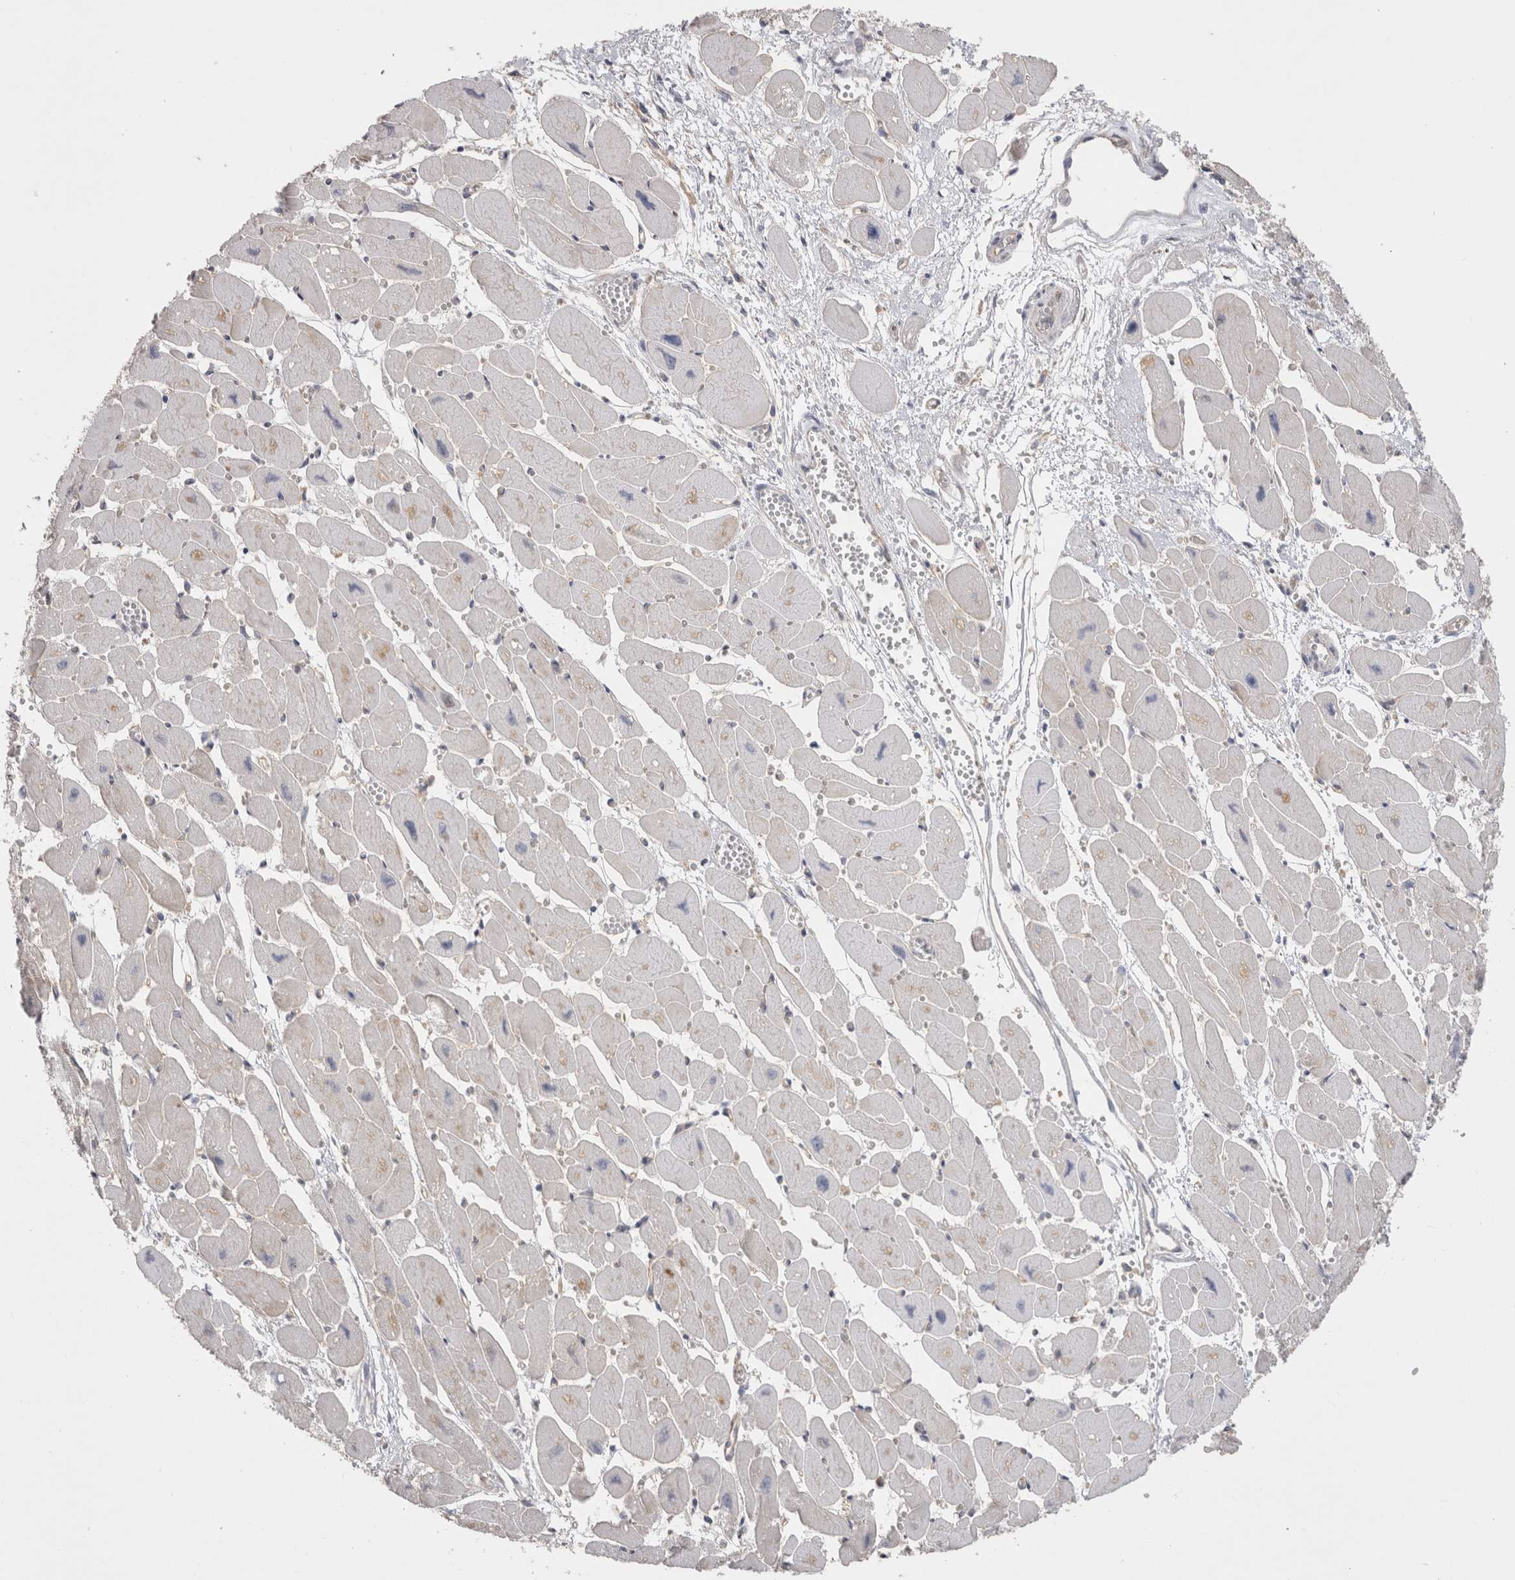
{"staining": {"intensity": "weak", "quantity": "25%-75%", "location": "cytoplasmic/membranous"}, "tissue": "heart muscle", "cell_type": "Cardiomyocytes", "image_type": "normal", "snomed": [{"axis": "morphology", "description": "Normal tissue, NOS"}, {"axis": "topography", "description": "Heart"}], "caption": "Immunohistochemical staining of benign human heart muscle displays weak cytoplasmic/membranous protein expression in about 25%-75% of cardiomyocytes. (DAB (3,3'-diaminobenzidine) = brown stain, brightfield microscopy at high magnification).", "gene": "CHMP6", "patient": {"sex": "female", "age": 54}}